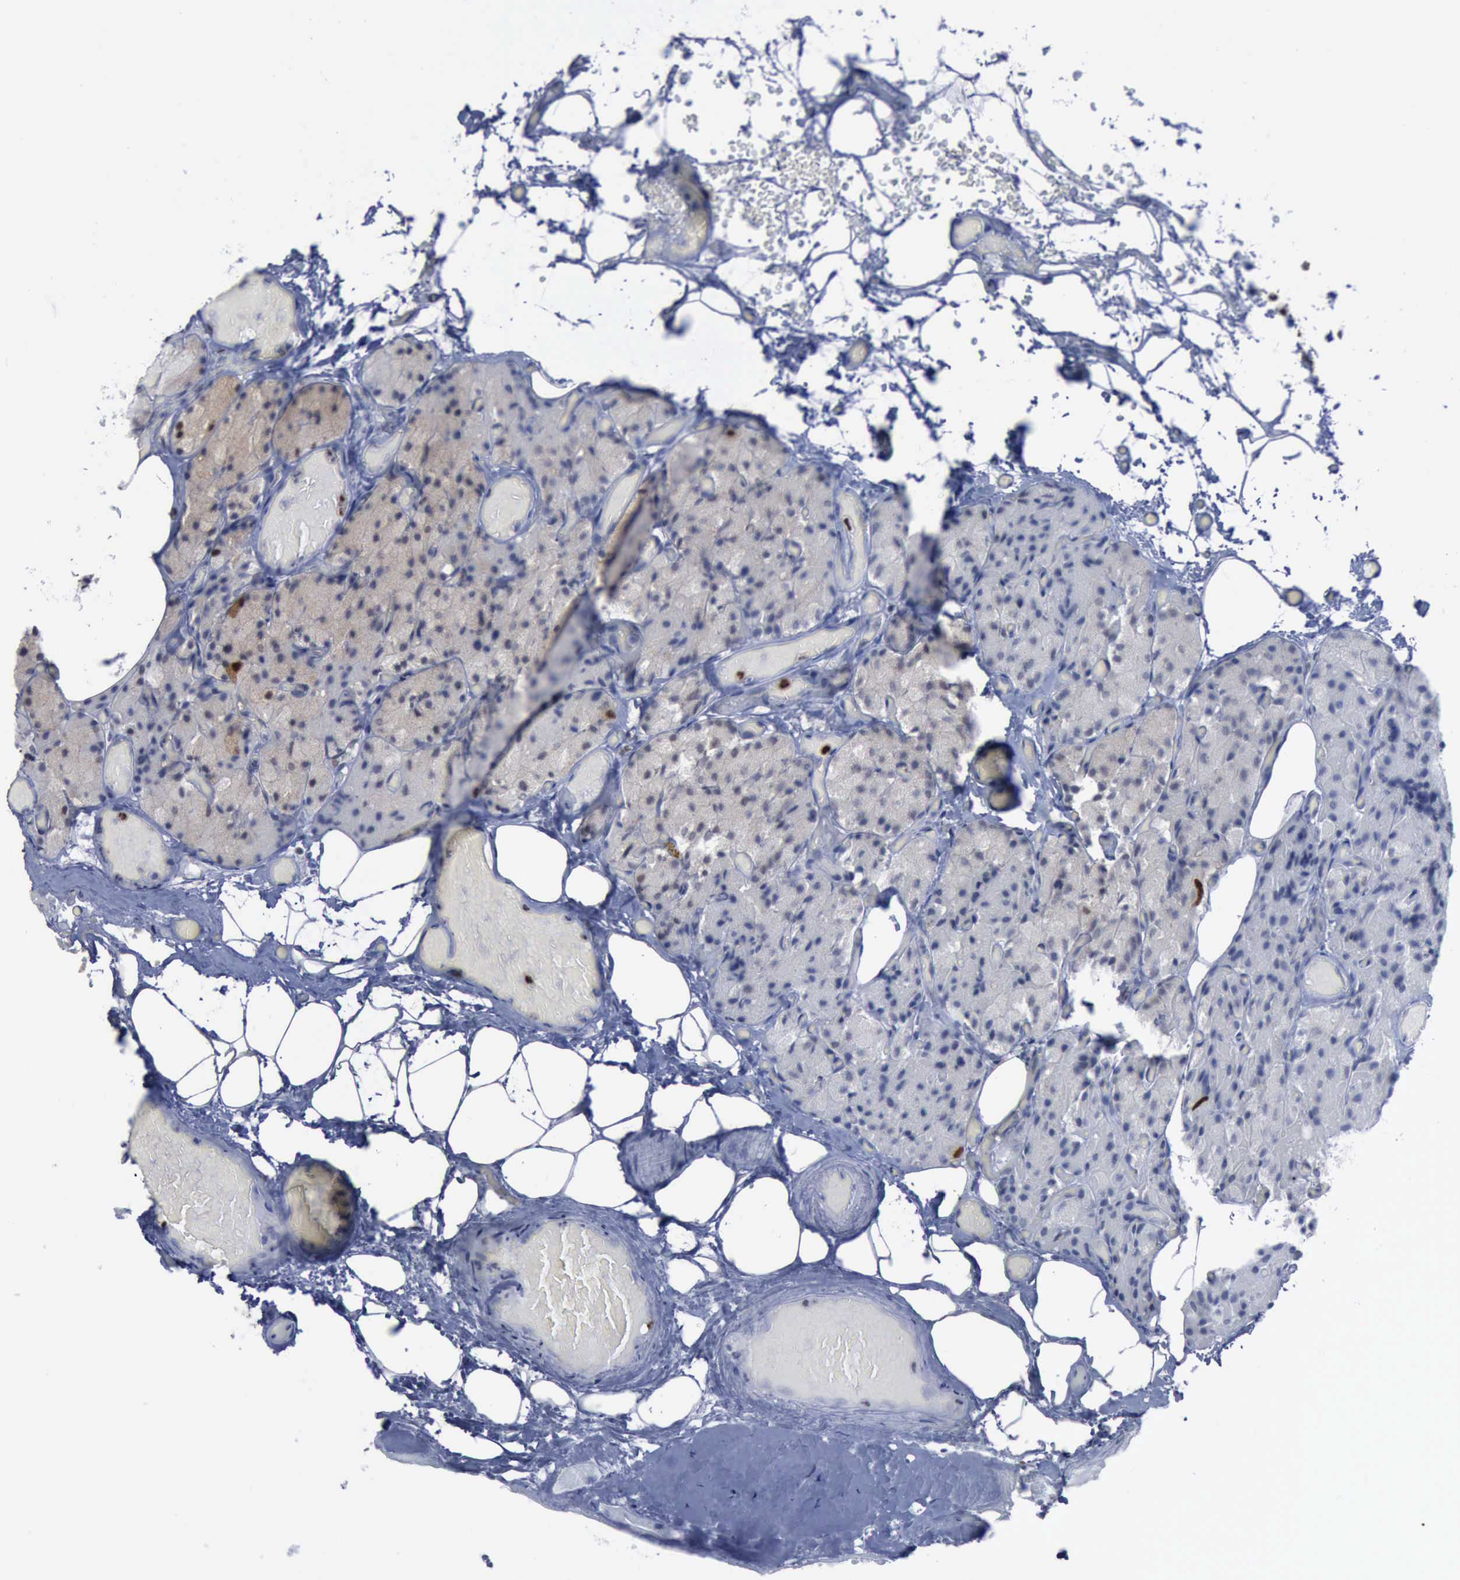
{"staining": {"intensity": "weak", "quantity": "<25%", "location": "nuclear"}, "tissue": "parathyroid gland", "cell_type": "Glandular cells", "image_type": "normal", "snomed": [{"axis": "morphology", "description": "Normal tissue, NOS"}, {"axis": "topography", "description": "Skeletal muscle"}, {"axis": "topography", "description": "Parathyroid gland"}], "caption": "Photomicrograph shows no significant protein positivity in glandular cells of benign parathyroid gland.", "gene": "PCNA", "patient": {"sex": "female", "age": 37}}